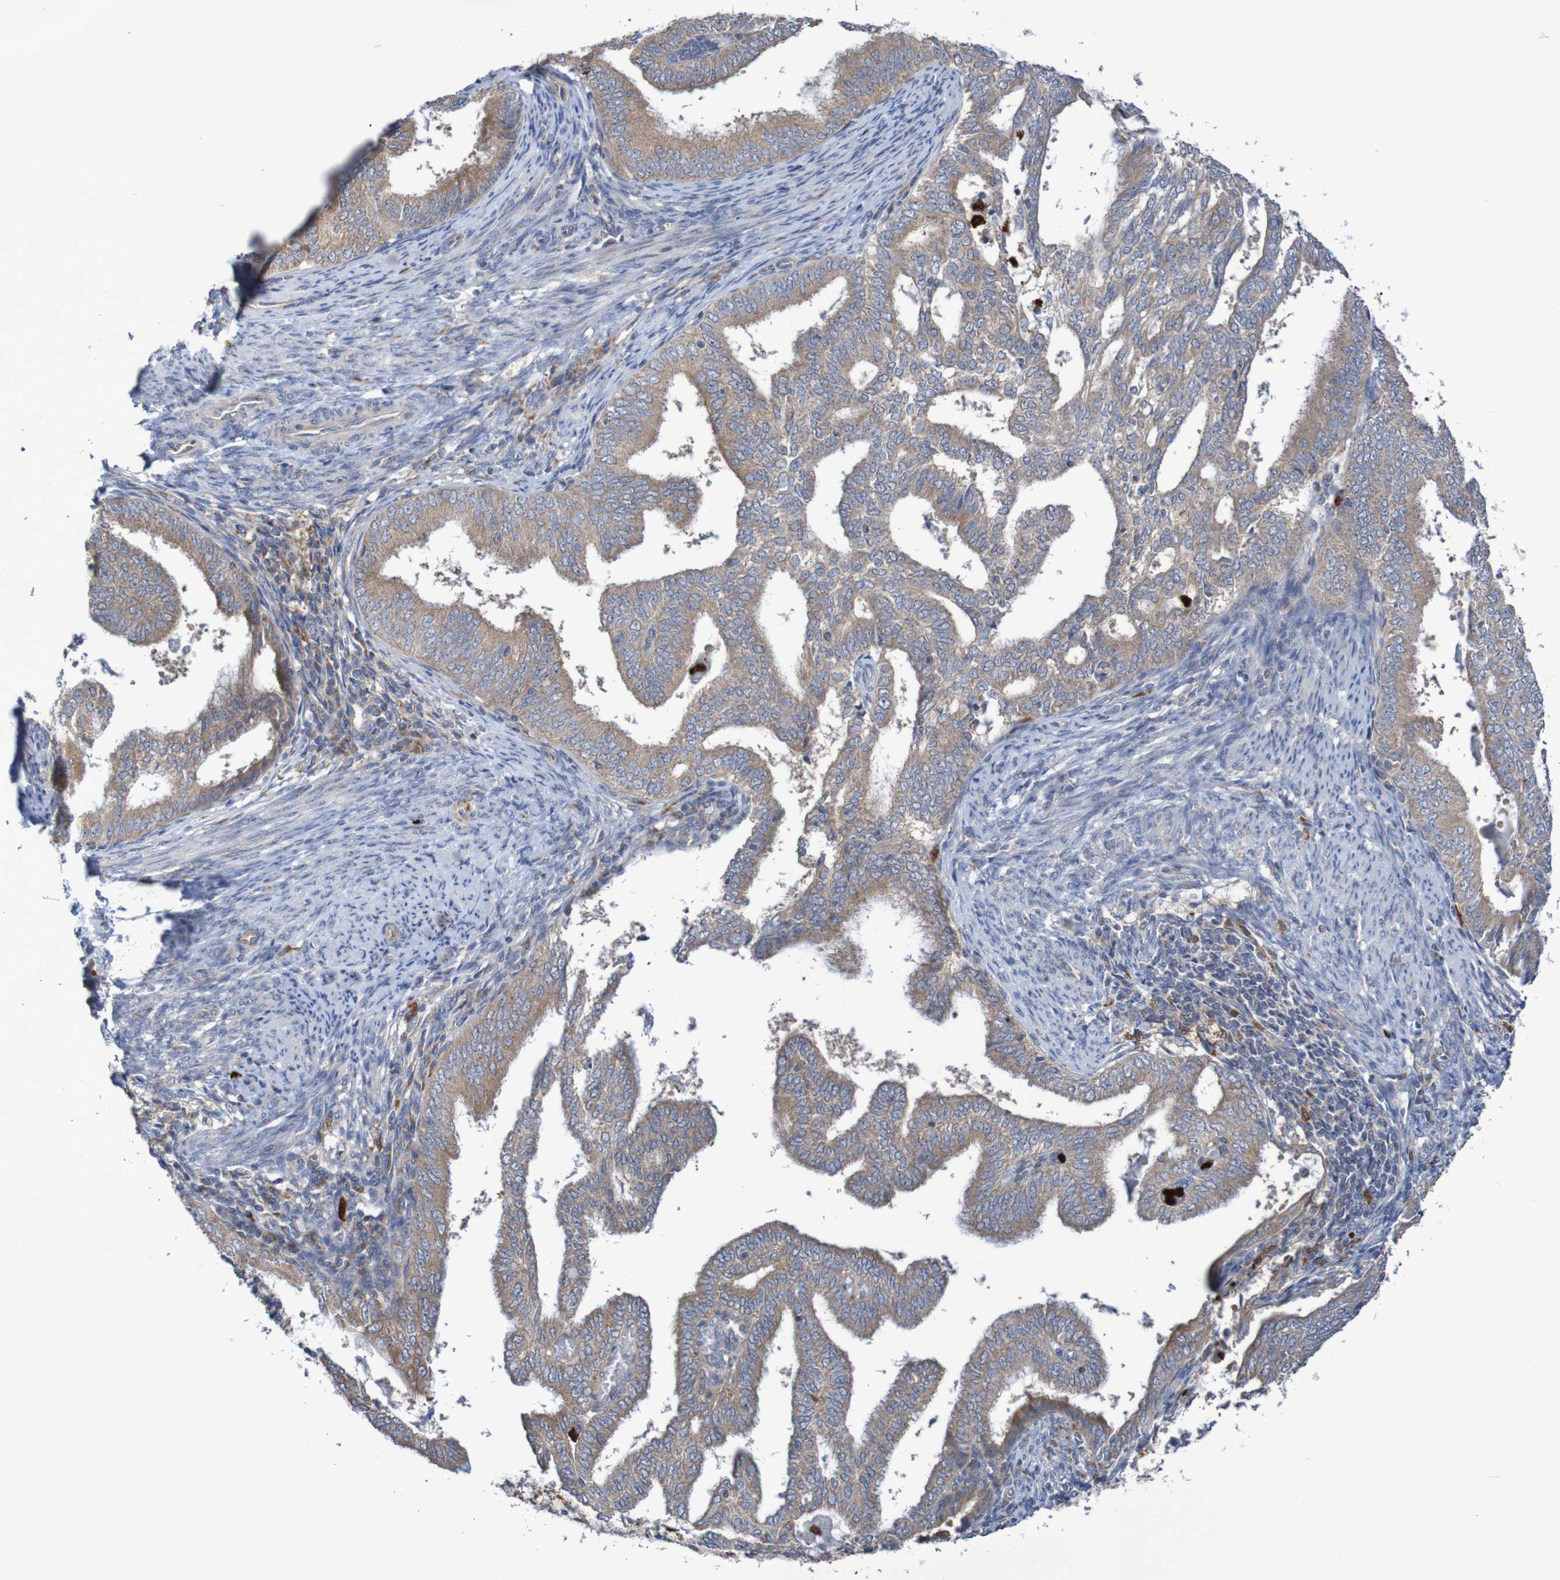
{"staining": {"intensity": "weak", "quantity": ">75%", "location": "cytoplasmic/membranous"}, "tissue": "endometrial cancer", "cell_type": "Tumor cells", "image_type": "cancer", "snomed": [{"axis": "morphology", "description": "Adenocarcinoma, NOS"}, {"axis": "topography", "description": "Endometrium"}], "caption": "A low amount of weak cytoplasmic/membranous staining is present in approximately >75% of tumor cells in endometrial cancer (adenocarcinoma) tissue.", "gene": "PARP4", "patient": {"sex": "female", "age": 58}}